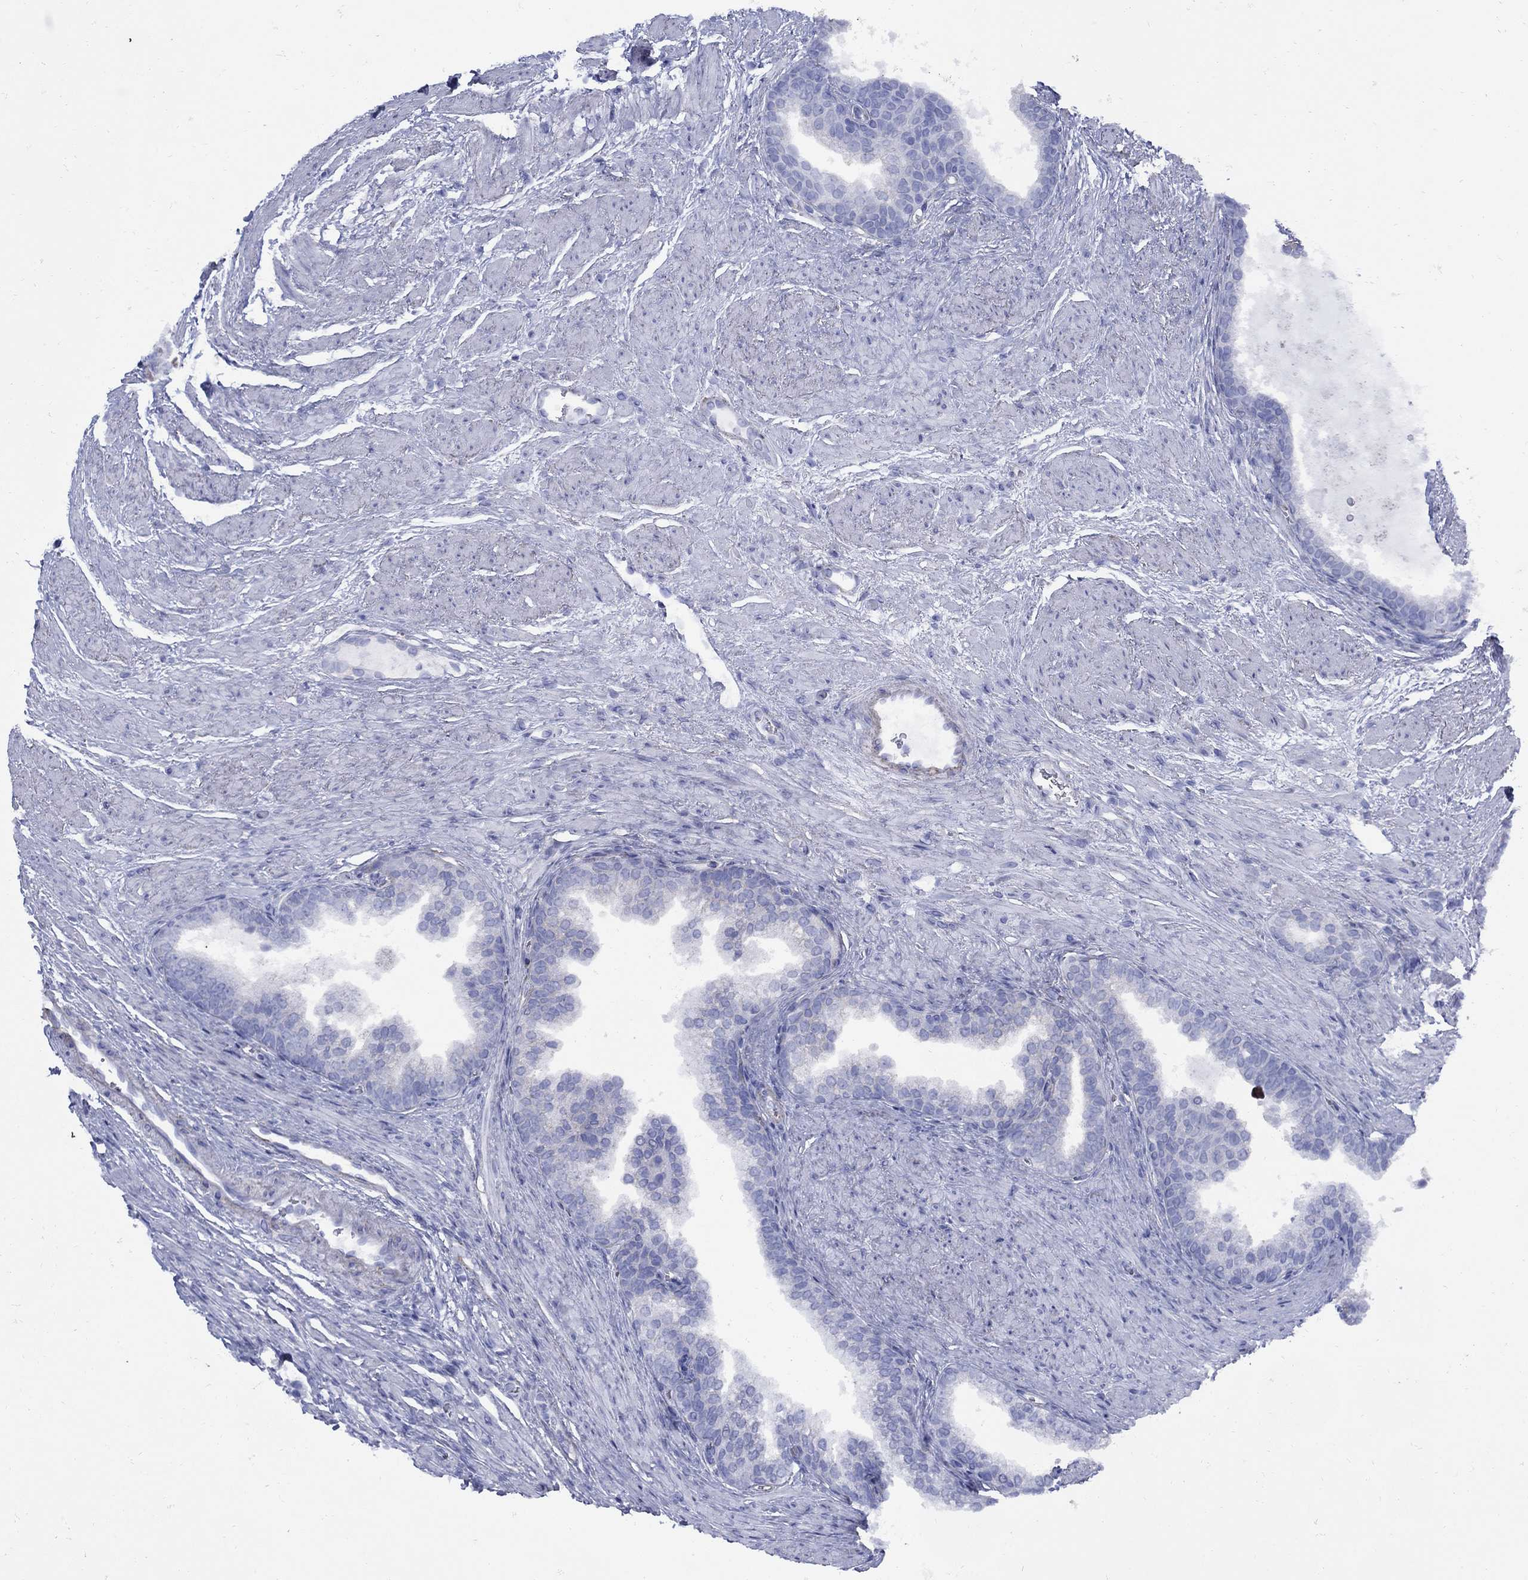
{"staining": {"intensity": "negative", "quantity": "none", "location": "none"}, "tissue": "prostate cancer", "cell_type": "Tumor cells", "image_type": "cancer", "snomed": [{"axis": "morphology", "description": "Adenocarcinoma, NOS"}, {"axis": "topography", "description": "Prostate and seminal vesicle, NOS"}, {"axis": "topography", "description": "Prostate"}], "caption": "Immunohistochemistry histopathology image of prostate cancer (adenocarcinoma) stained for a protein (brown), which exhibits no positivity in tumor cells. (DAB (3,3'-diaminobenzidine) IHC with hematoxylin counter stain).", "gene": "SEPTIN8", "patient": {"sex": "male", "age": 62}}